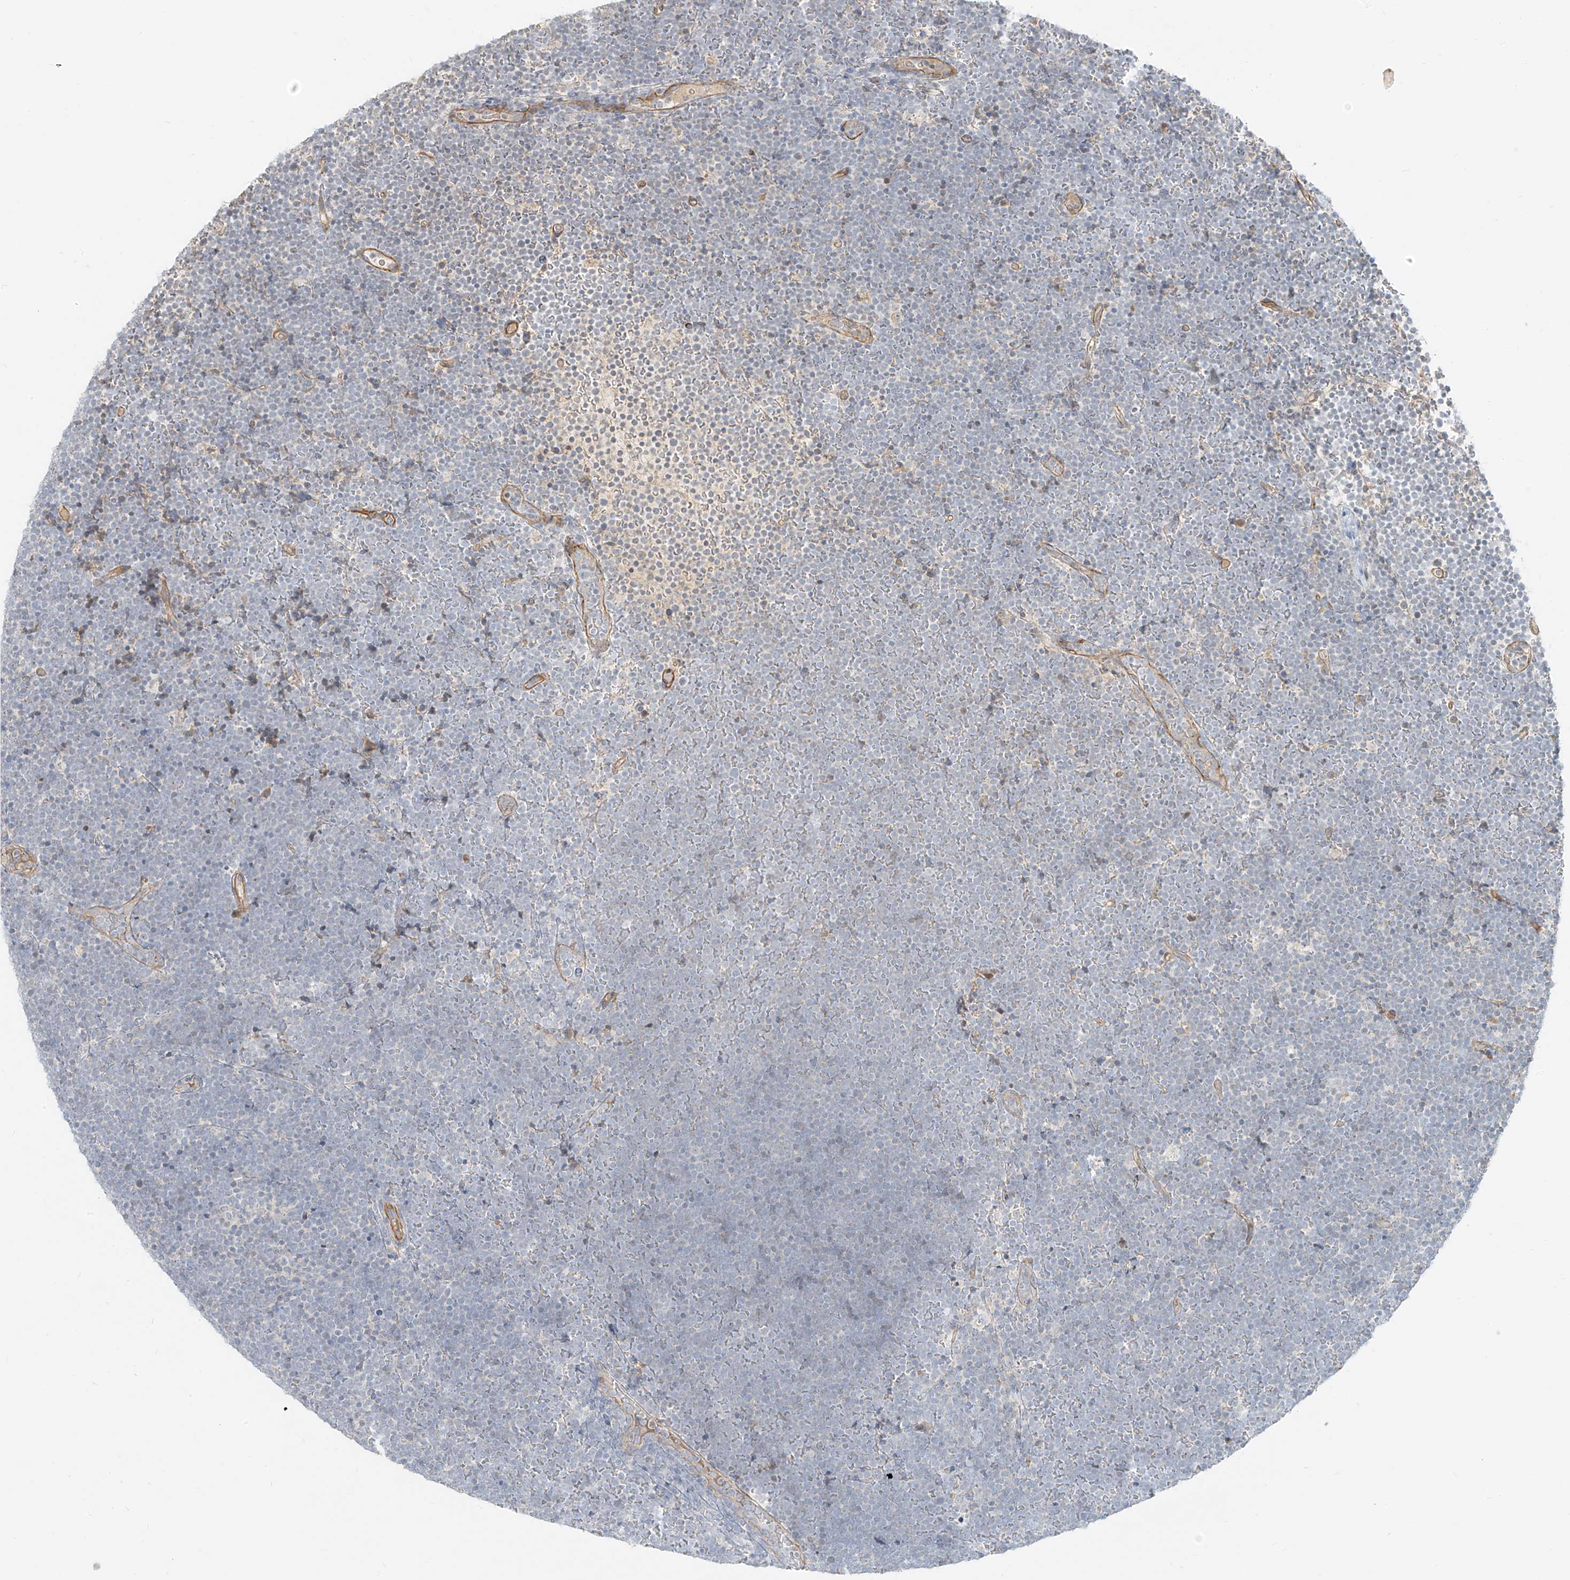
{"staining": {"intensity": "negative", "quantity": "none", "location": "none"}, "tissue": "lymphoma", "cell_type": "Tumor cells", "image_type": "cancer", "snomed": [{"axis": "morphology", "description": "Malignant lymphoma, non-Hodgkin's type, High grade"}, {"axis": "topography", "description": "Lymph node"}], "caption": "High power microscopy image of an immunohistochemistry histopathology image of malignant lymphoma, non-Hodgkin's type (high-grade), revealing no significant staining in tumor cells. (DAB (3,3'-diaminobenzidine) immunohistochemistry (IHC), high magnification).", "gene": "C2orf42", "patient": {"sex": "male", "age": 13}}